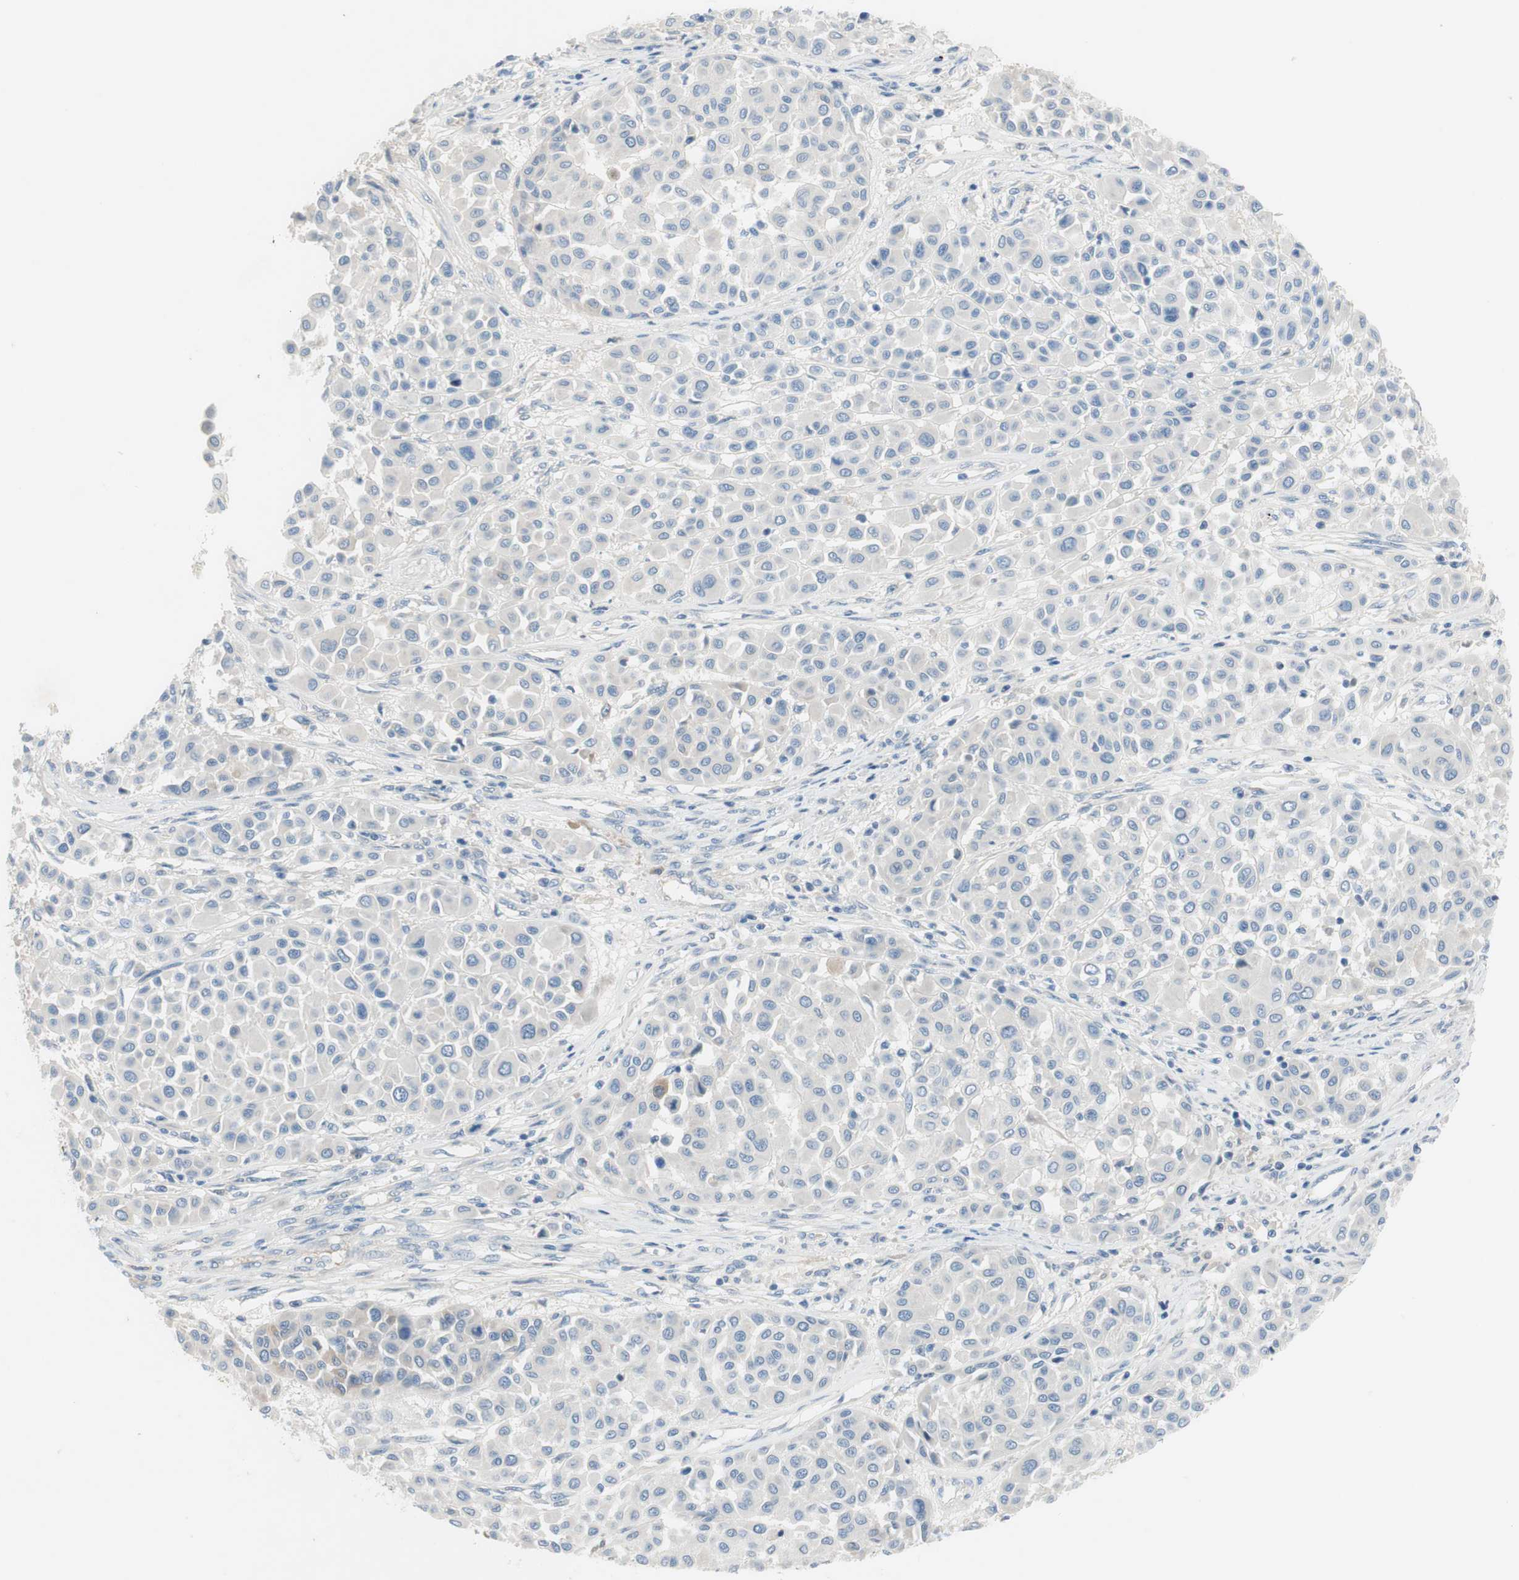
{"staining": {"intensity": "negative", "quantity": "none", "location": "none"}, "tissue": "melanoma", "cell_type": "Tumor cells", "image_type": "cancer", "snomed": [{"axis": "morphology", "description": "Malignant melanoma, Metastatic site"}, {"axis": "topography", "description": "Soft tissue"}], "caption": "Immunohistochemical staining of human malignant melanoma (metastatic site) demonstrates no significant staining in tumor cells.", "gene": "FDFT1", "patient": {"sex": "male", "age": 41}}